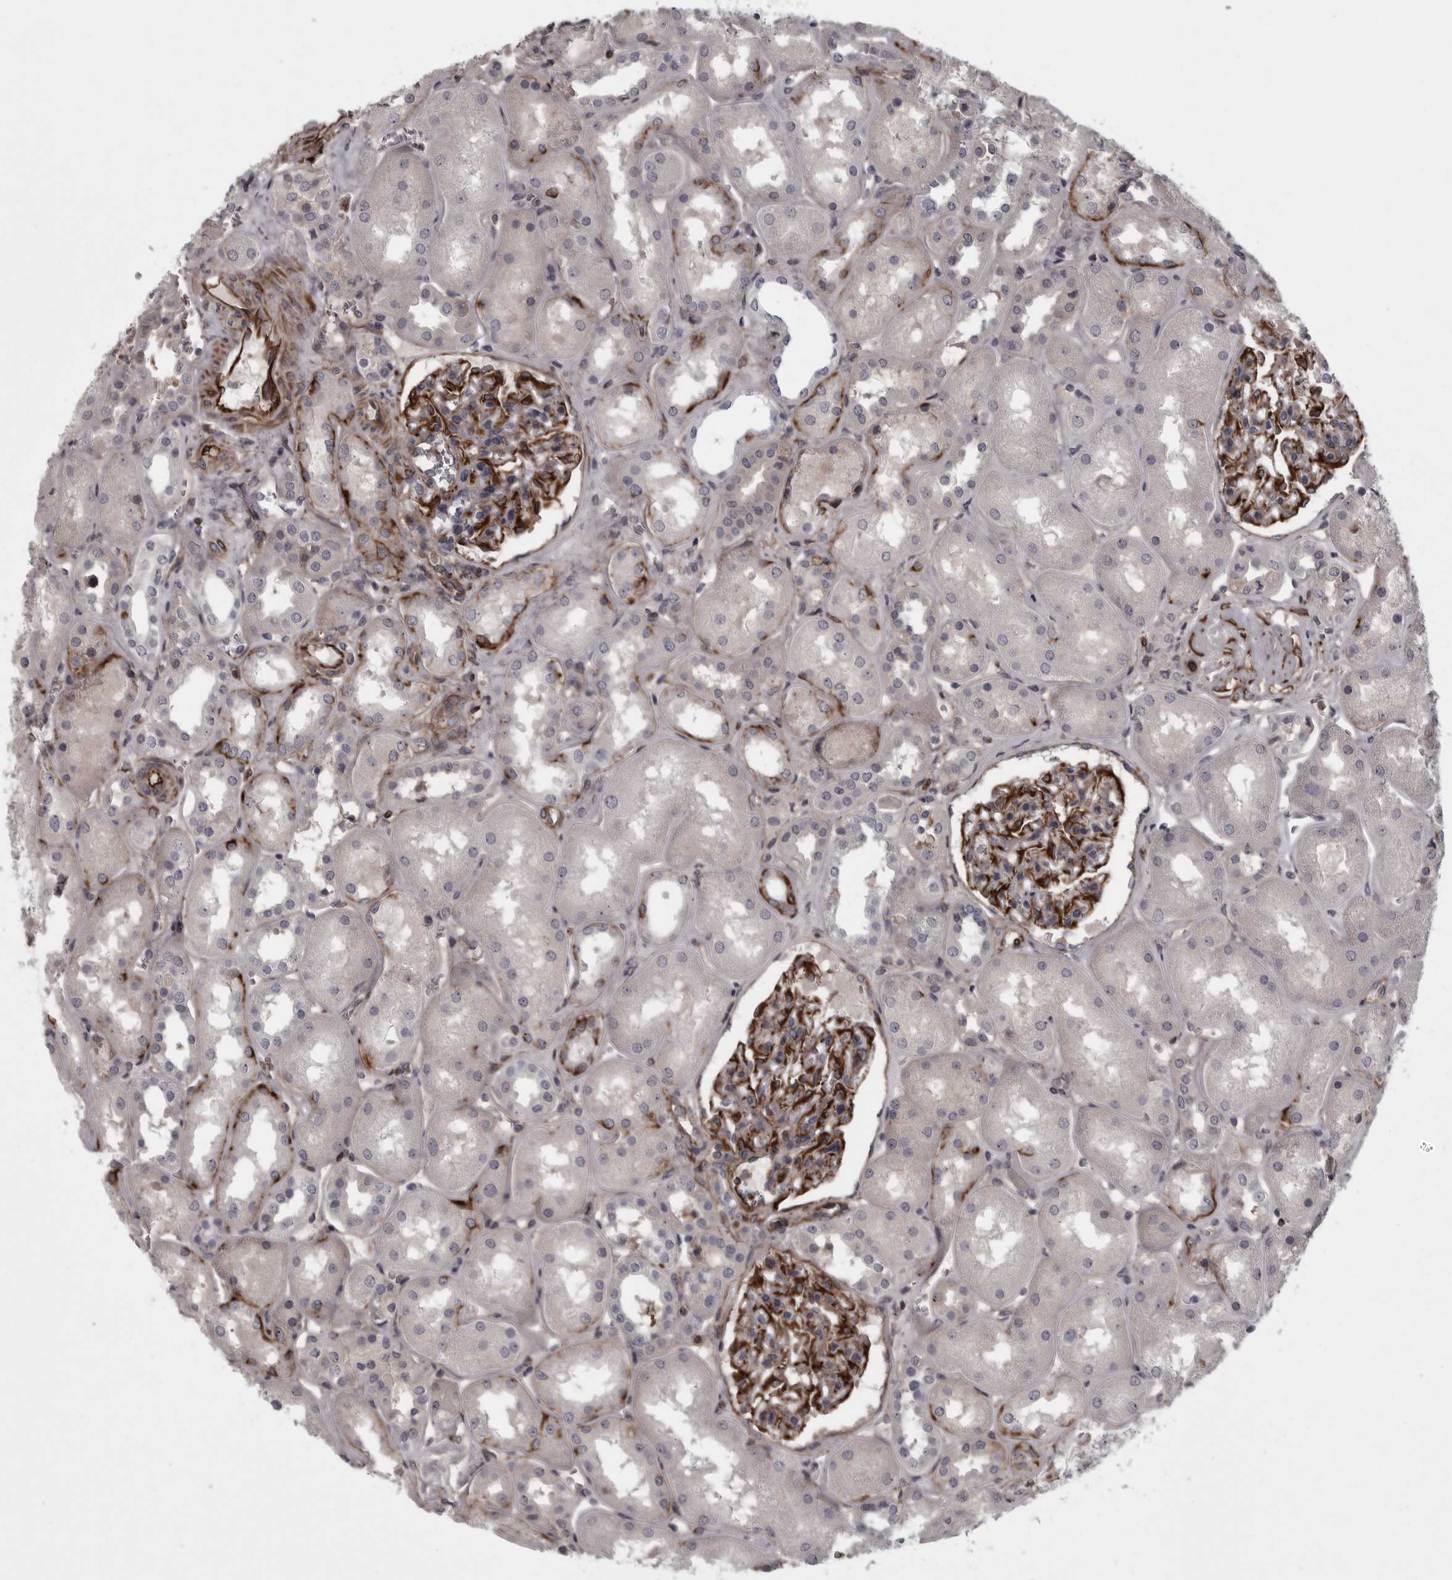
{"staining": {"intensity": "strong", "quantity": "25%-75%", "location": "cytoplasmic/membranous"}, "tissue": "kidney", "cell_type": "Cells in glomeruli", "image_type": "normal", "snomed": [{"axis": "morphology", "description": "Normal tissue, NOS"}, {"axis": "topography", "description": "Kidney"}], "caption": "An immunohistochemistry image of unremarkable tissue is shown. Protein staining in brown labels strong cytoplasmic/membranous positivity in kidney within cells in glomeruli. The staining was performed using DAB (3,3'-diaminobenzidine), with brown indicating positive protein expression. Nuclei are stained blue with hematoxylin.", "gene": "FAAP100", "patient": {"sex": "male", "age": 70}}